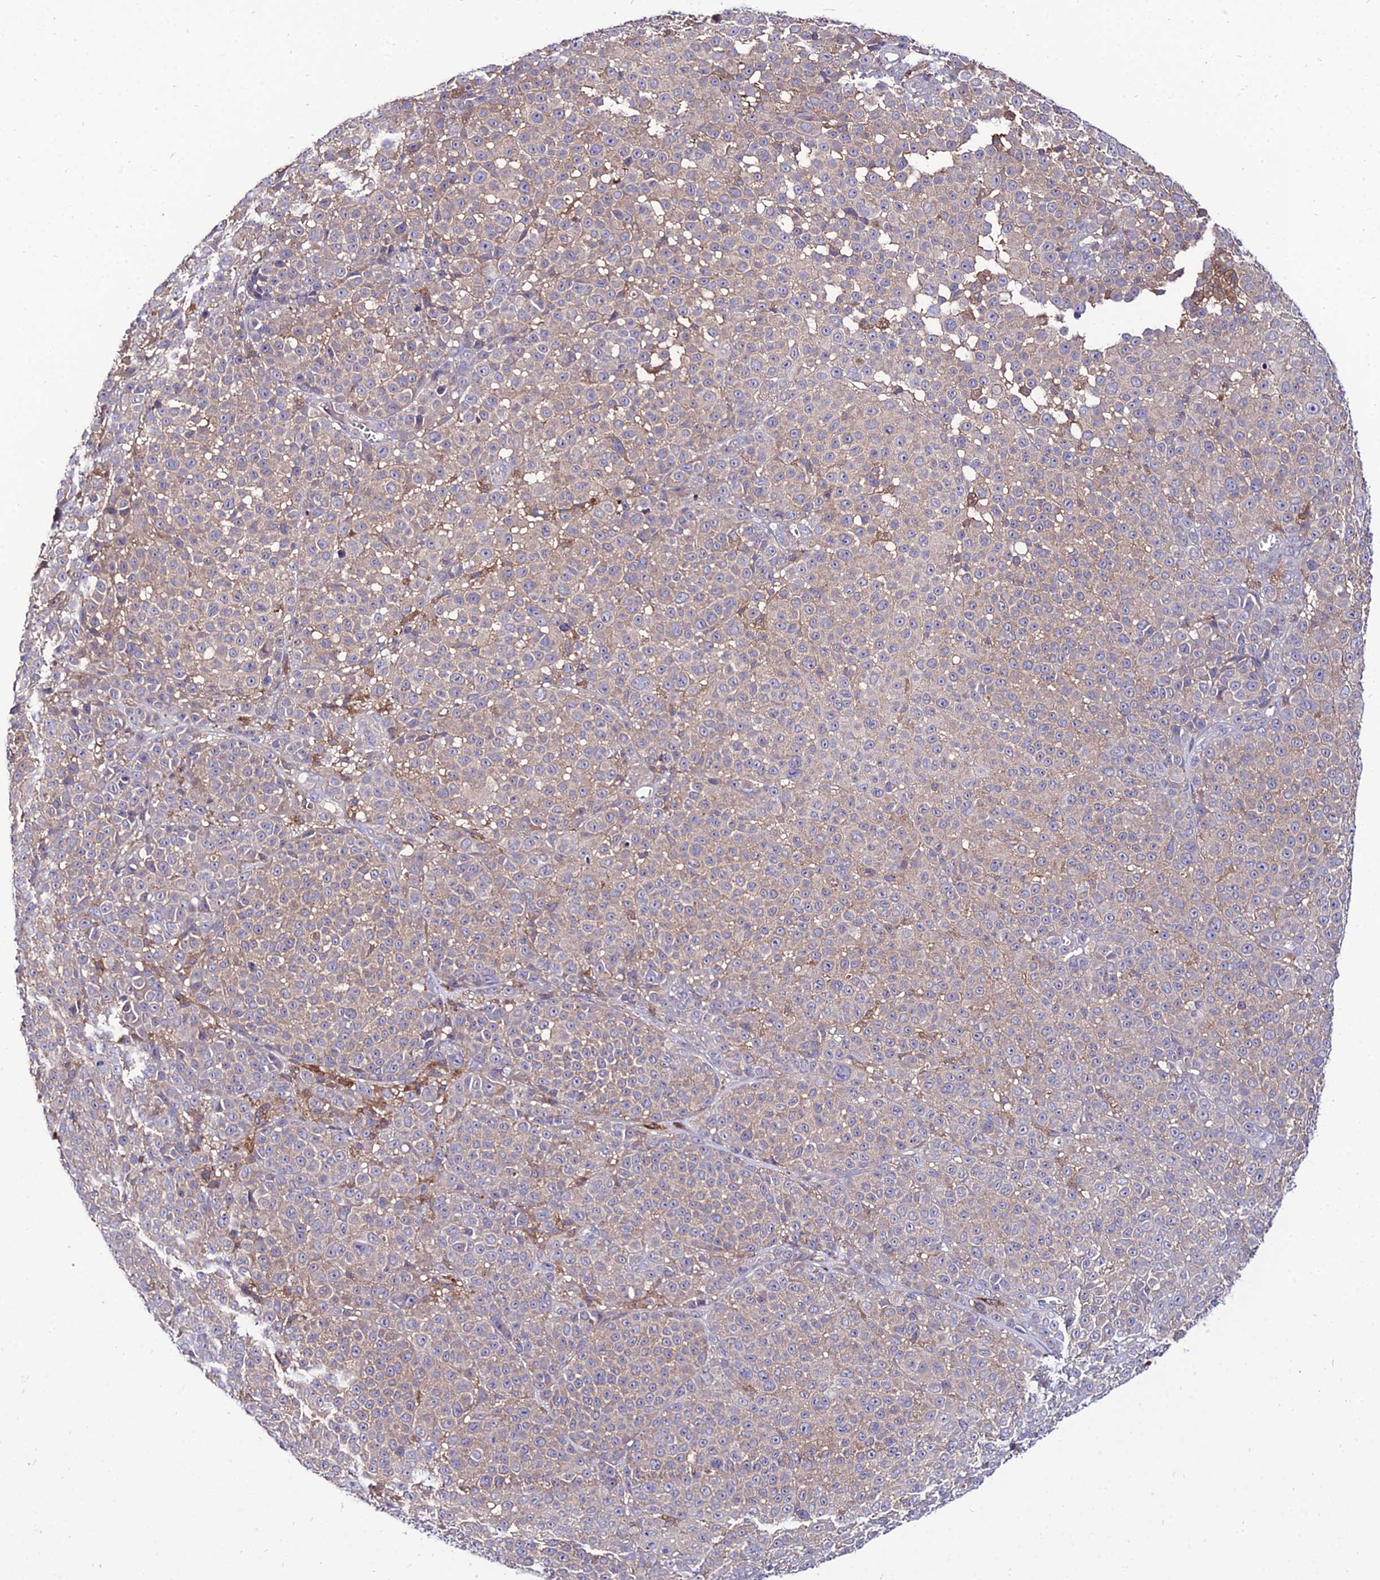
{"staining": {"intensity": "weak", "quantity": "<25%", "location": "cytoplasmic/membranous"}, "tissue": "melanoma", "cell_type": "Tumor cells", "image_type": "cancer", "snomed": [{"axis": "morphology", "description": "Malignant melanoma, NOS"}, {"axis": "topography", "description": "Skin"}], "caption": "IHC photomicrograph of human melanoma stained for a protein (brown), which shows no positivity in tumor cells. (Immunohistochemistry, brightfield microscopy, high magnification).", "gene": "C2orf69", "patient": {"sex": "female", "age": 94}}